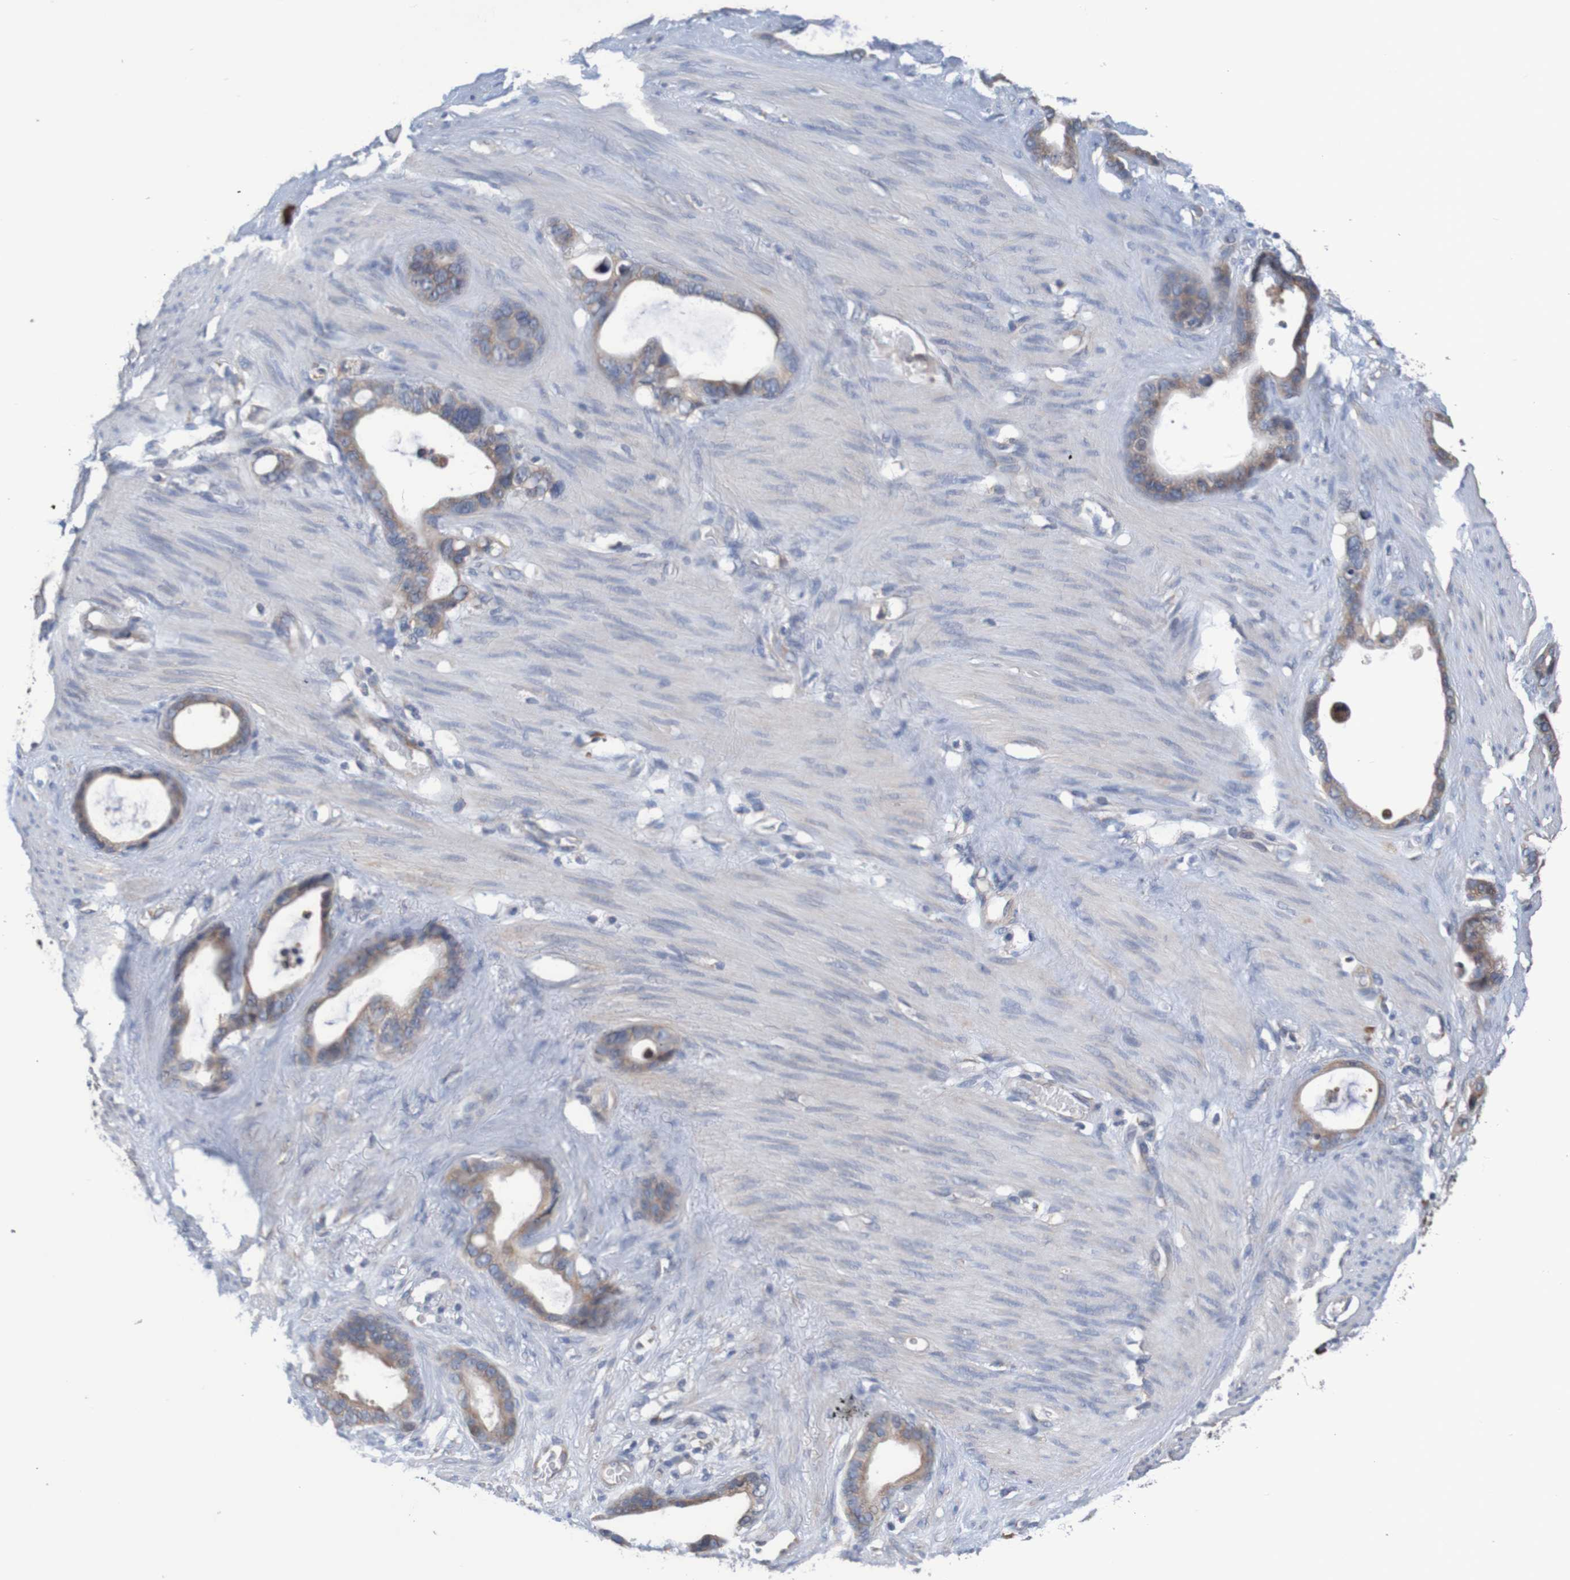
{"staining": {"intensity": "weak", "quantity": ">75%", "location": "cytoplasmic/membranous"}, "tissue": "stomach cancer", "cell_type": "Tumor cells", "image_type": "cancer", "snomed": [{"axis": "morphology", "description": "Adenocarcinoma, NOS"}, {"axis": "topography", "description": "Stomach"}], "caption": "Adenocarcinoma (stomach) stained with immunohistochemistry exhibits weak cytoplasmic/membranous positivity in approximately >75% of tumor cells.", "gene": "CLDN18", "patient": {"sex": "female", "age": 75}}